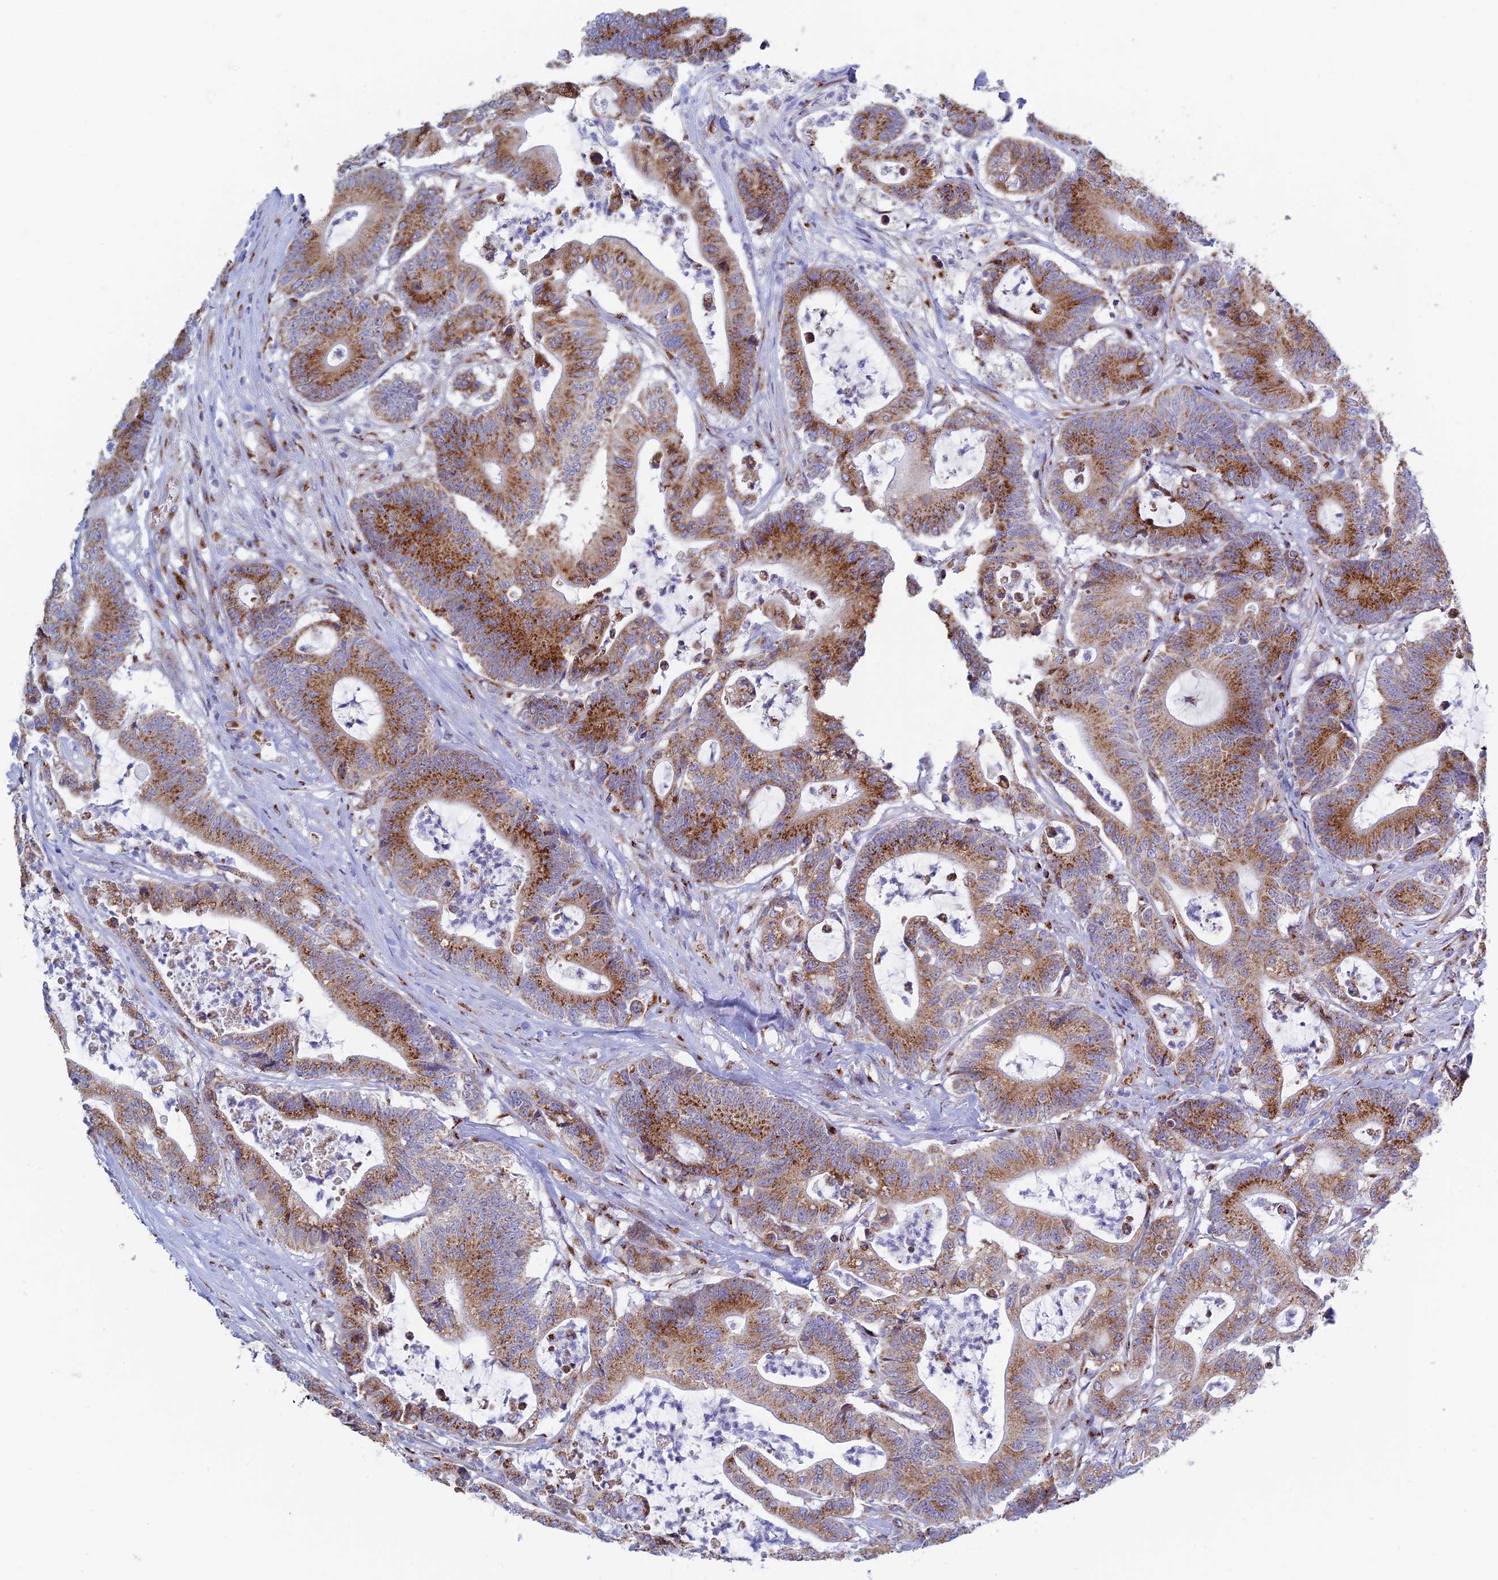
{"staining": {"intensity": "strong", "quantity": ">75%", "location": "cytoplasmic/membranous"}, "tissue": "colorectal cancer", "cell_type": "Tumor cells", "image_type": "cancer", "snomed": [{"axis": "morphology", "description": "Adenocarcinoma, NOS"}, {"axis": "topography", "description": "Colon"}], "caption": "This is an image of IHC staining of colorectal adenocarcinoma, which shows strong staining in the cytoplasmic/membranous of tumor cells.", "gene": "HS2ST1", "patient": {"sex": "female", "age": 84}}